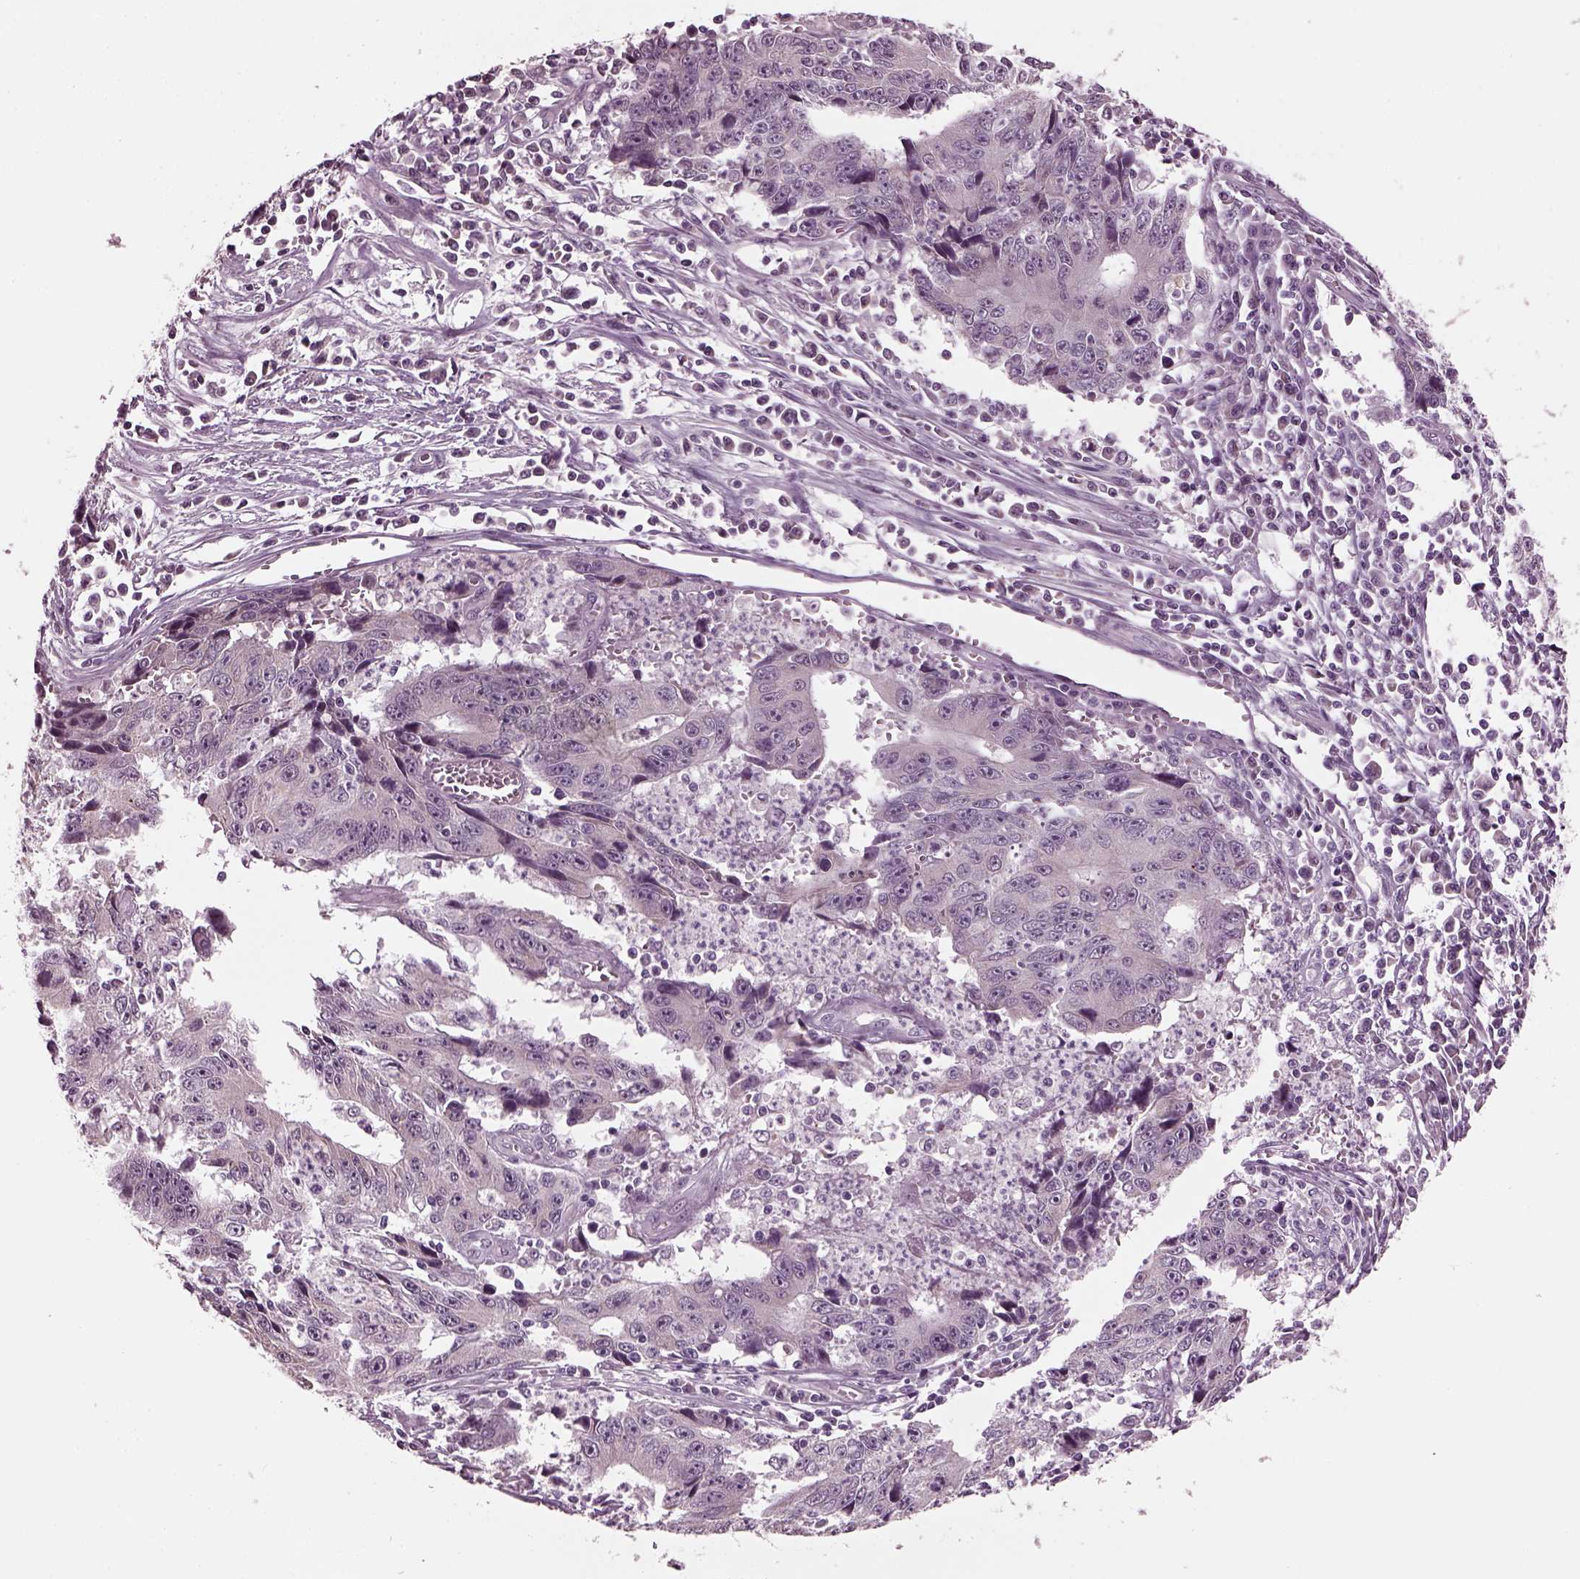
{"staining": {"intensity": "negative", "quantity": "none", "location": "none"}, "tissue": "liver cancer", "cell_type": "Tumor cells", "image_type": "cancer", "snomed": [{"axis": "morphology", "description": "Cholangiocarcinoma"}, {"axis": "topography", "description": "Liver"}], "caption": "Tumor cells show no significant expression in liver cancer (cholangiocarcinoma).", "gene": "CLCN4", "patient": {"sex": "male", "age": 65}}